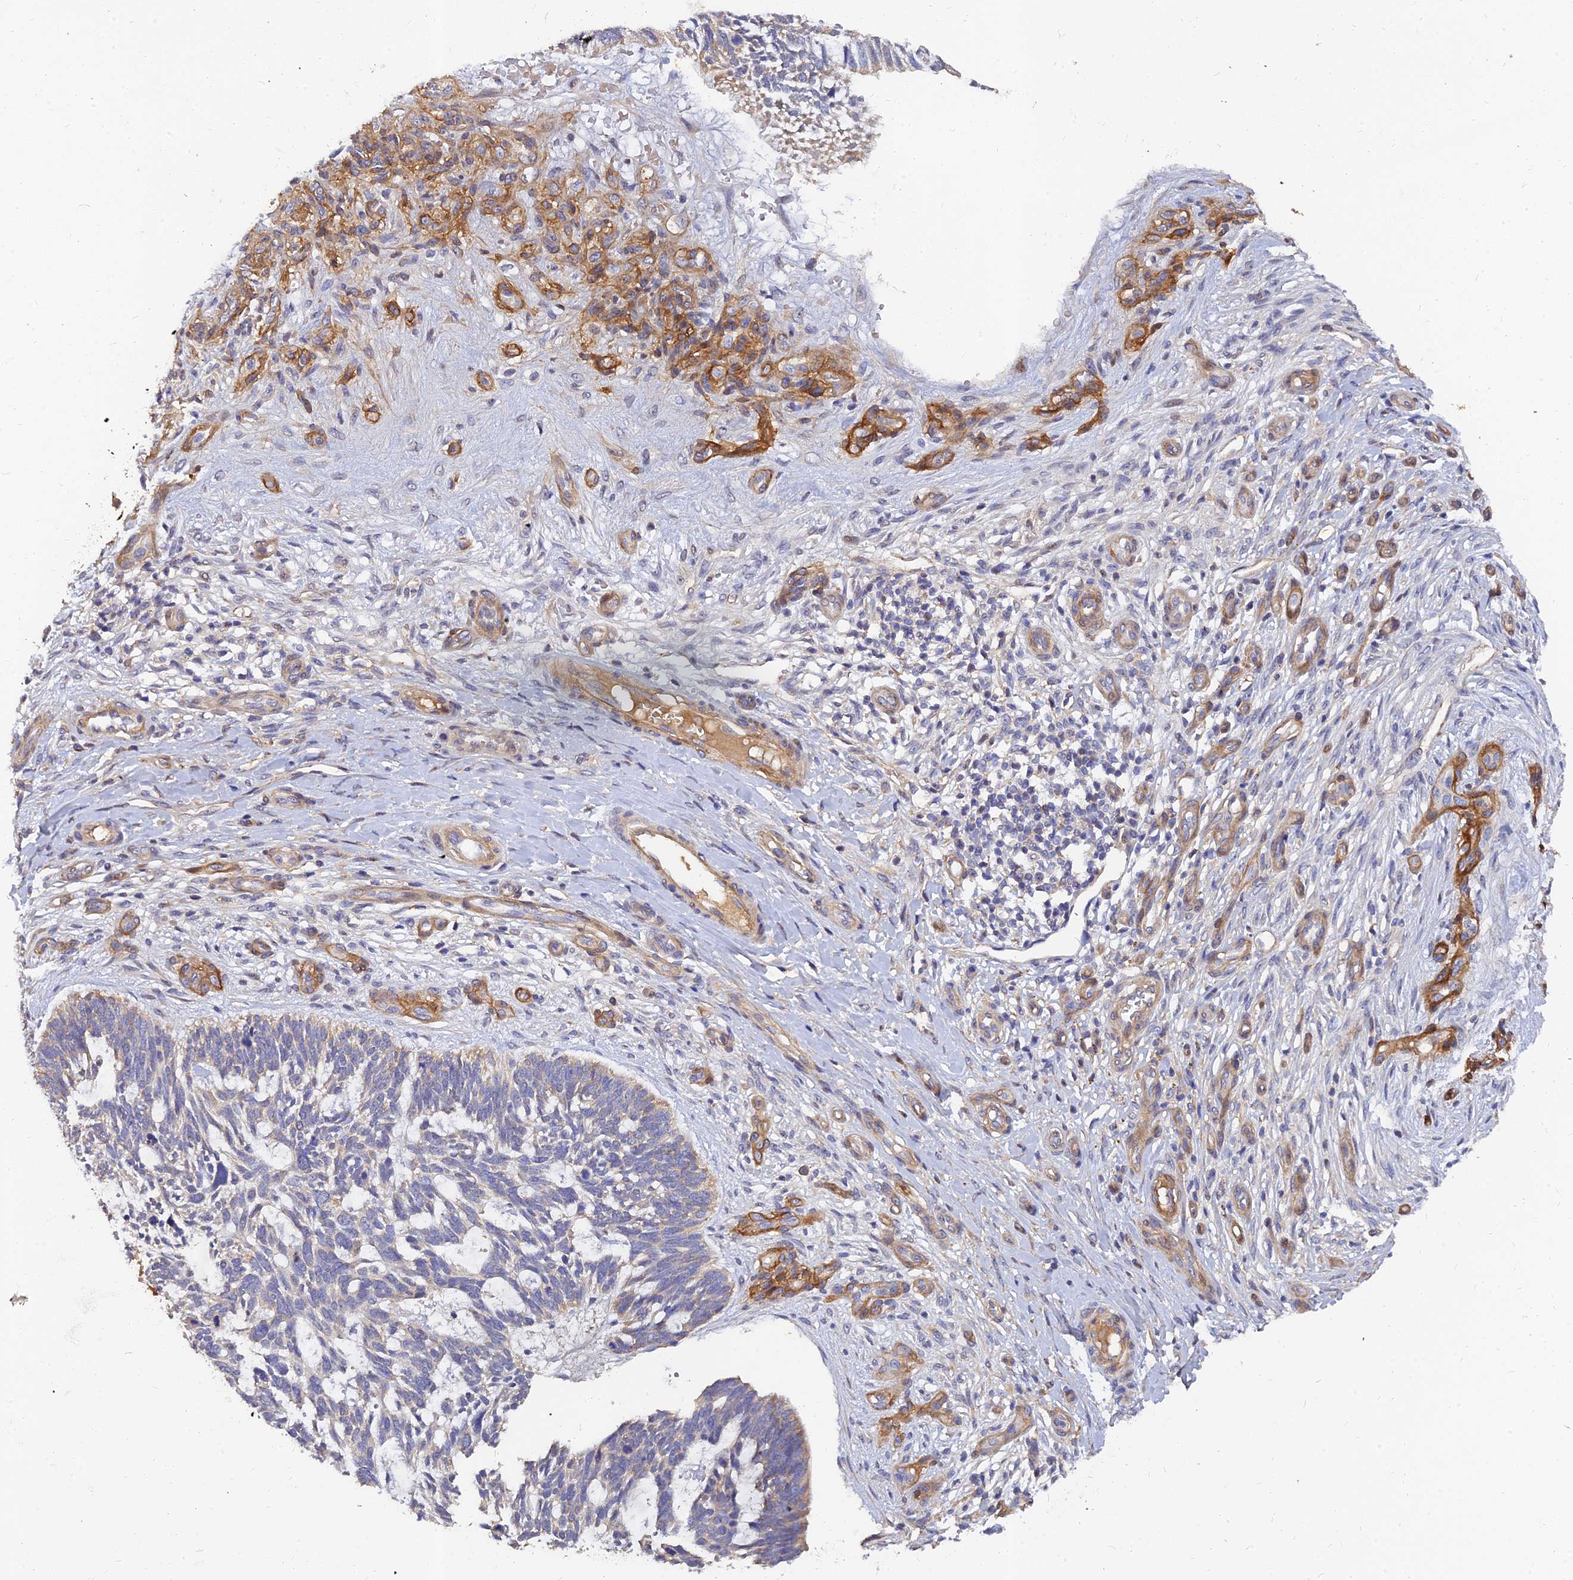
{"staining": {"intensity": "negative", "quantity": "none", "location": "none"}, "tissue": "skin cancer", "cell_type": "Tumor cells", "image_type": "cancer", "snomed": [{"axis": "morphology", "description": "Basal cell carcinoma"}, {"axis": "topography", "description": "Skin"}], "caption": "High magnification brightfield microscopy of basal cell carcinoma (skin) stained with DAB (3,3'-diaminobenzidine) (brown) and counterstained with hematoxylin (blue): tumor cells show no significant expression. The staining was performed using DAB to visualize the protein expression in brown, while the nuclei were stained in blue with hematoxylin (Magnification: 20x).", "gene": "MRPL35", "patient": {"sex": "male", "age": 88}}